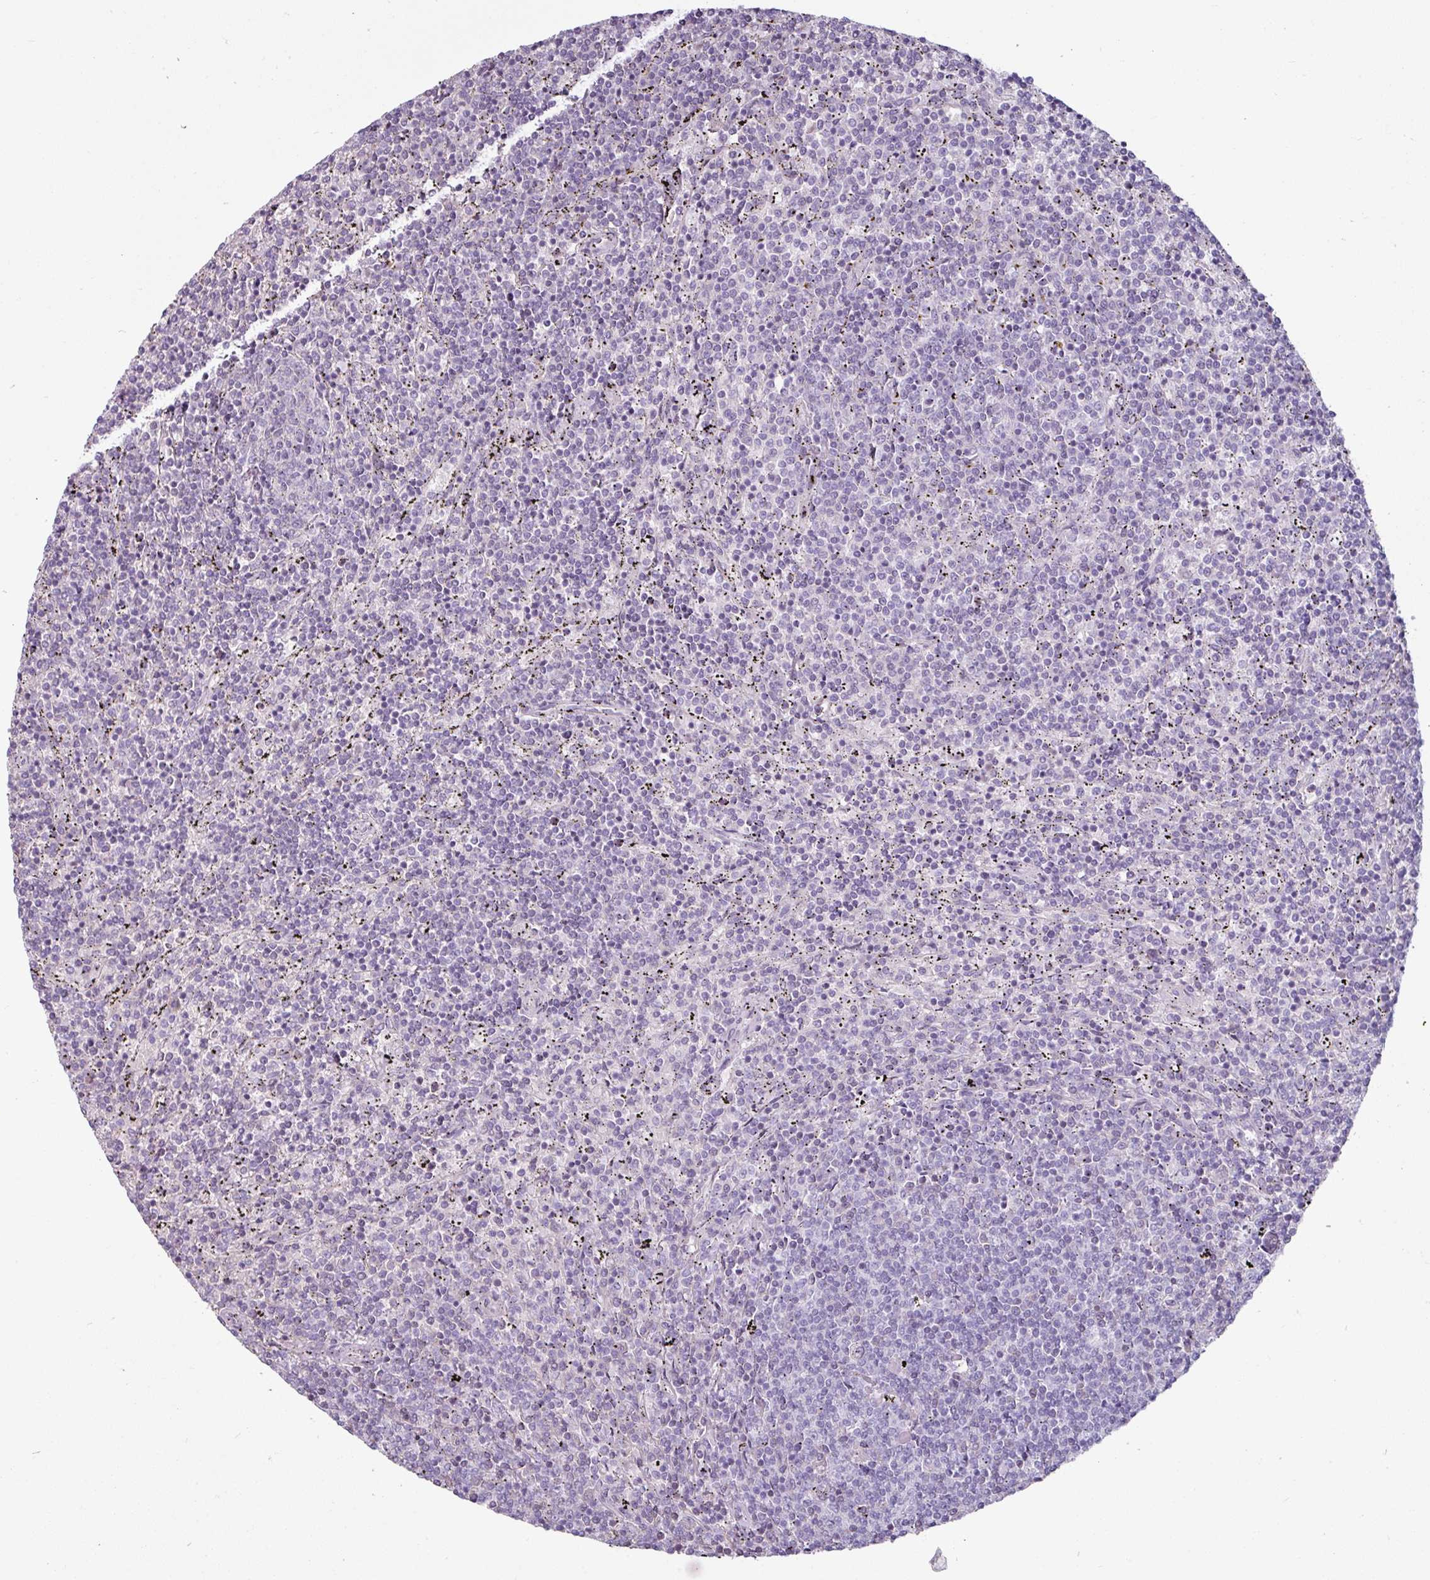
{"staining": {"intensity": "negative", "quantity": "none", "location": "none"}, "tissue": "lymphoma", "cell_type": "Tumor cells", "image_type": "cancer", "snomed": [{"axis": "morphology", "description": "Malignant lymphoma, non-Hodgkin's type, Low grade"}, {"axis": "topography", "description": "Spleen"}], "caption": "Immunohistochemistry (IHC) image of lymphoma stained for a protein (brown), which exhibits no staining in tumor cells. (DAB immunohistochemistry (IHC) visualized using brightfield microscopy, high magnification).", "gene": "CLCA1", "patient": {"sex": "female", "age": 50}}